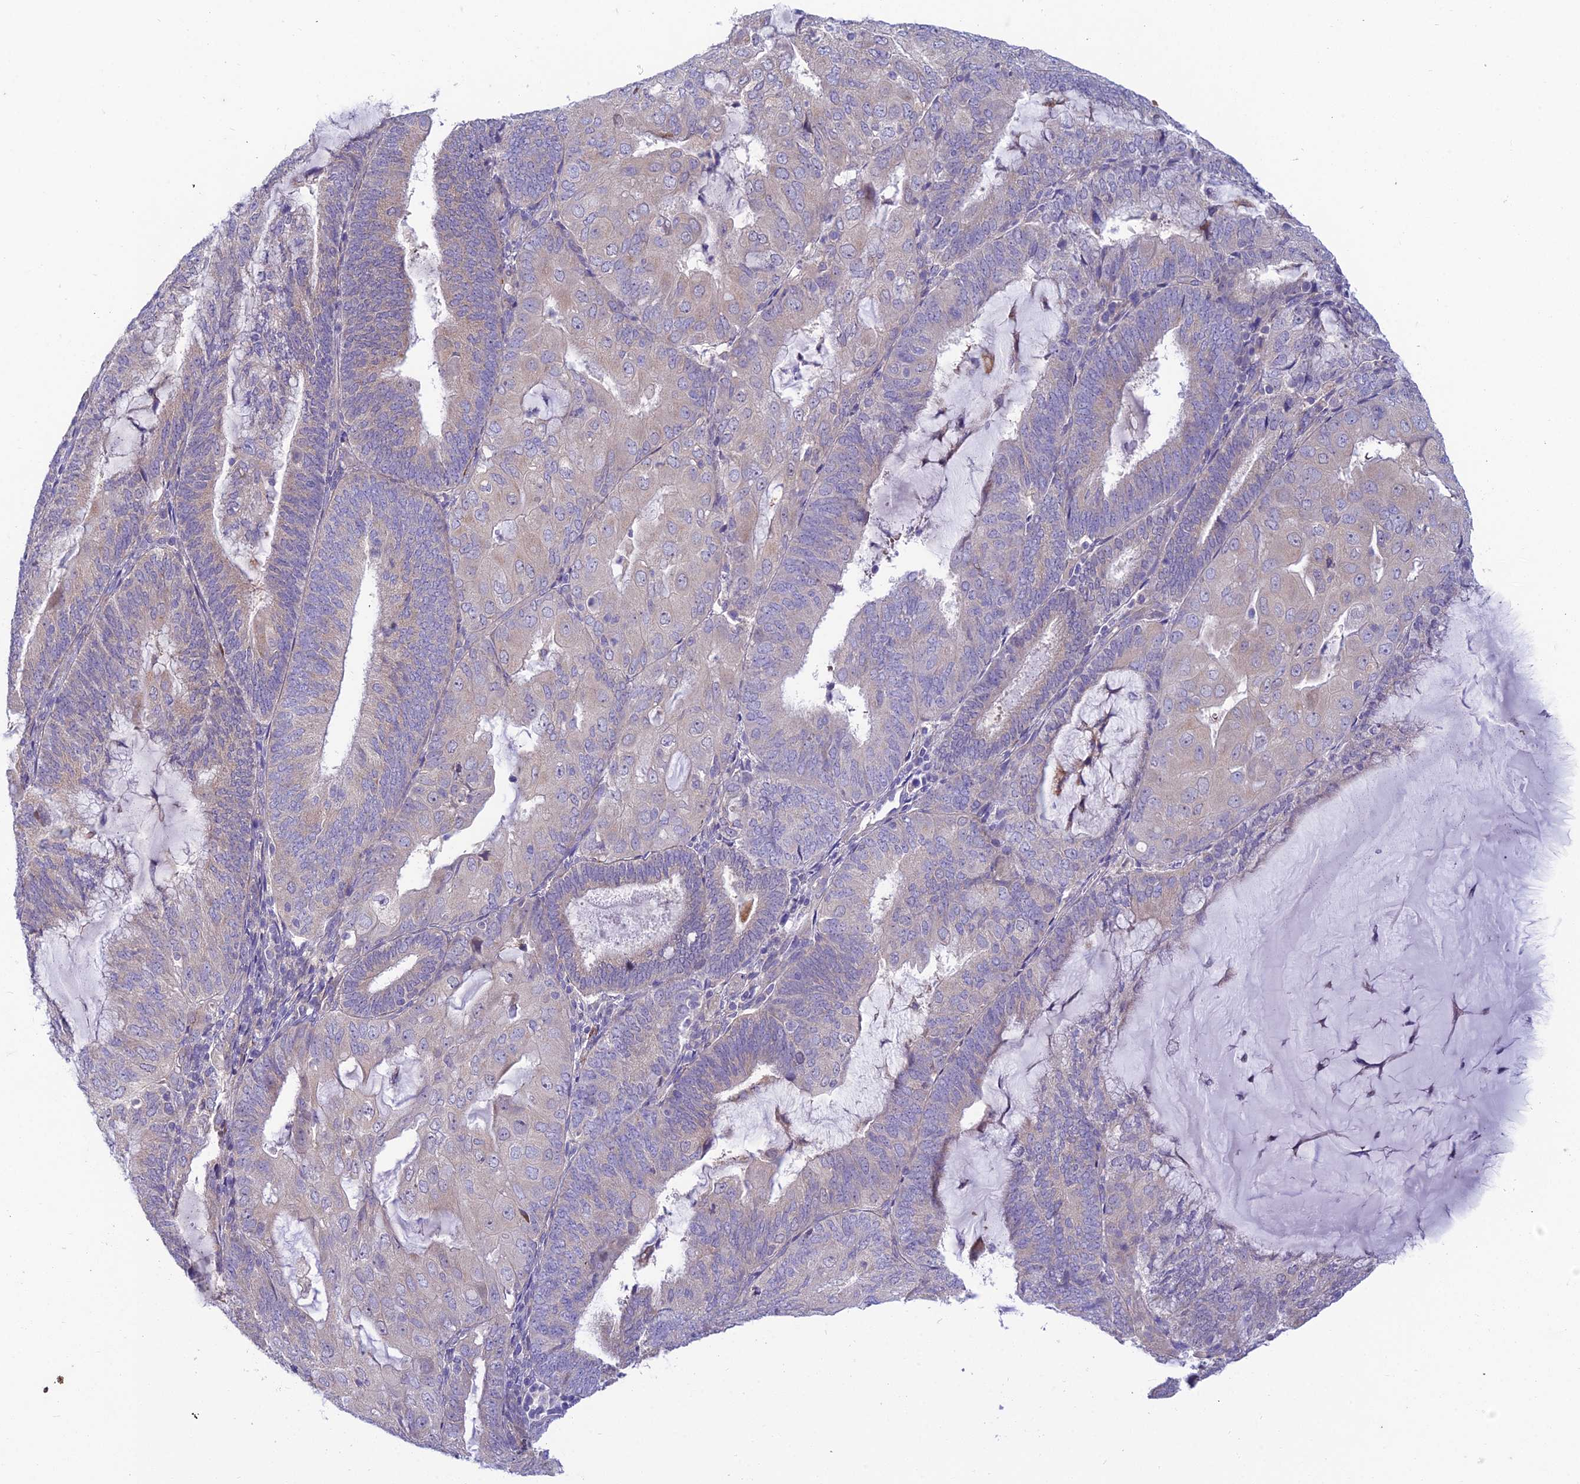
{"staining": {"intensity": "weak", "quantity": "<25%", "location": "cytoplasmic/membranous"}, "tissue": "endometrial cancer", "cell_type": "Tumor cells", "image_type": "cancer", "snomed": [{"axis": "morphology", "description": "Adenocarcinoma, NOS"}, {"axis": "topography", "description": "Endometrium"}], "caption": "Endometrial adenocarcinoma was stained to show a protein in brown. There is no significant positivity in tumor cells.", "gene": "DUS2", "patient": {"sex": "female", "age": 81}}